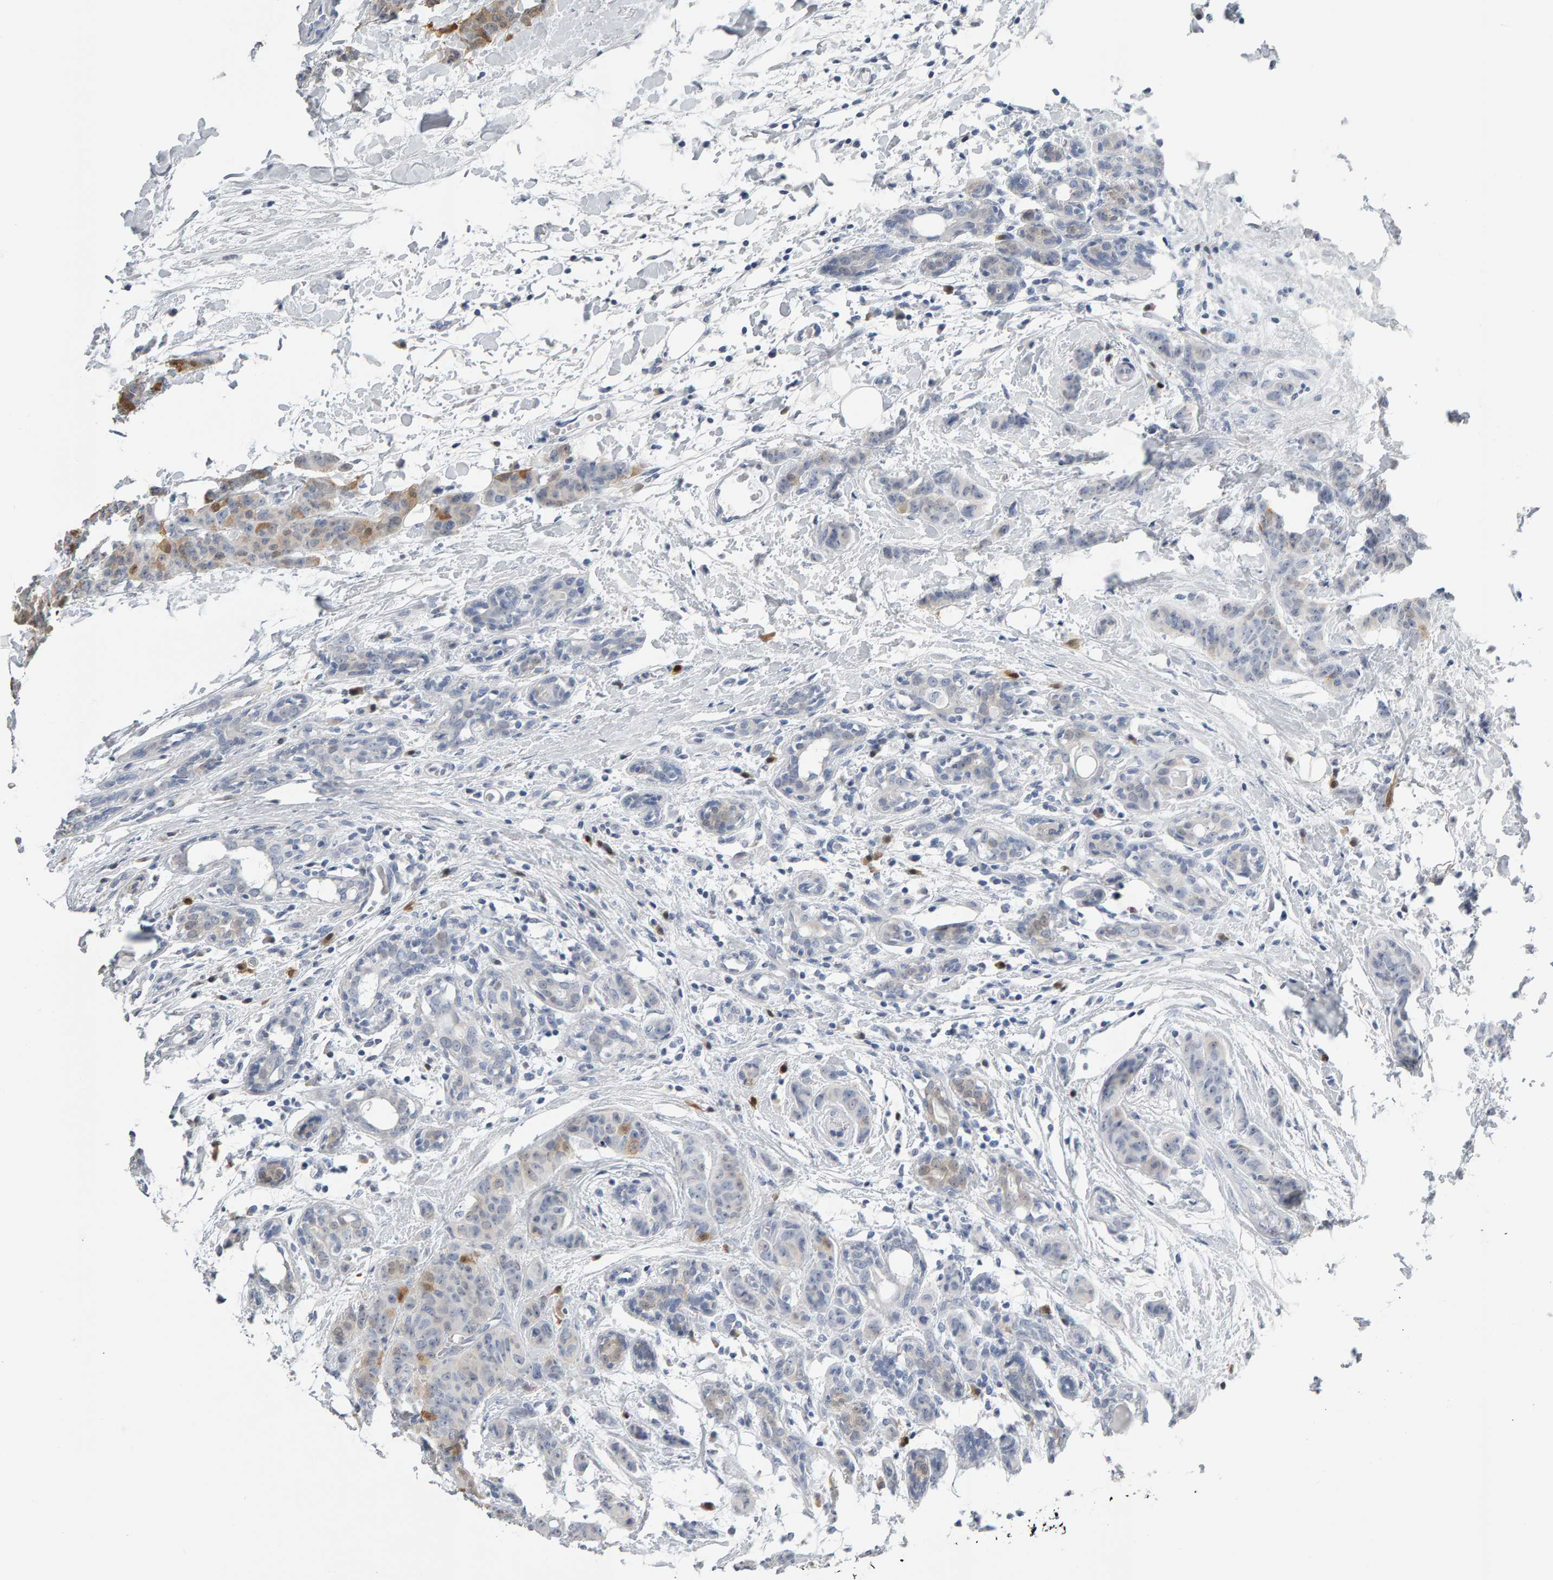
{"staining": {"intensity": "moderate", "quantity": "<25%", "location": "cytoplasmic/membranous"}, "tissue": "breast cancer", "cell_type": "Tumor cells", "image_type": "cancer", "snomed": [{"axis": "morphology", "description": "Normal tissue, NOS"}, {"axis": "morphology", "description": "Duct carcinoma"}, {"axis": "topography", "description": "Breast"}], "caption": "An immunohistochemistry micrograph of tumor tissue is shown. Protein staining in brown shows moderate cytoplasmic/membranous positivity in breast cancer within tumor cells.", "gene": "CTH", "patient": {"sex": "female", "age": 40}}